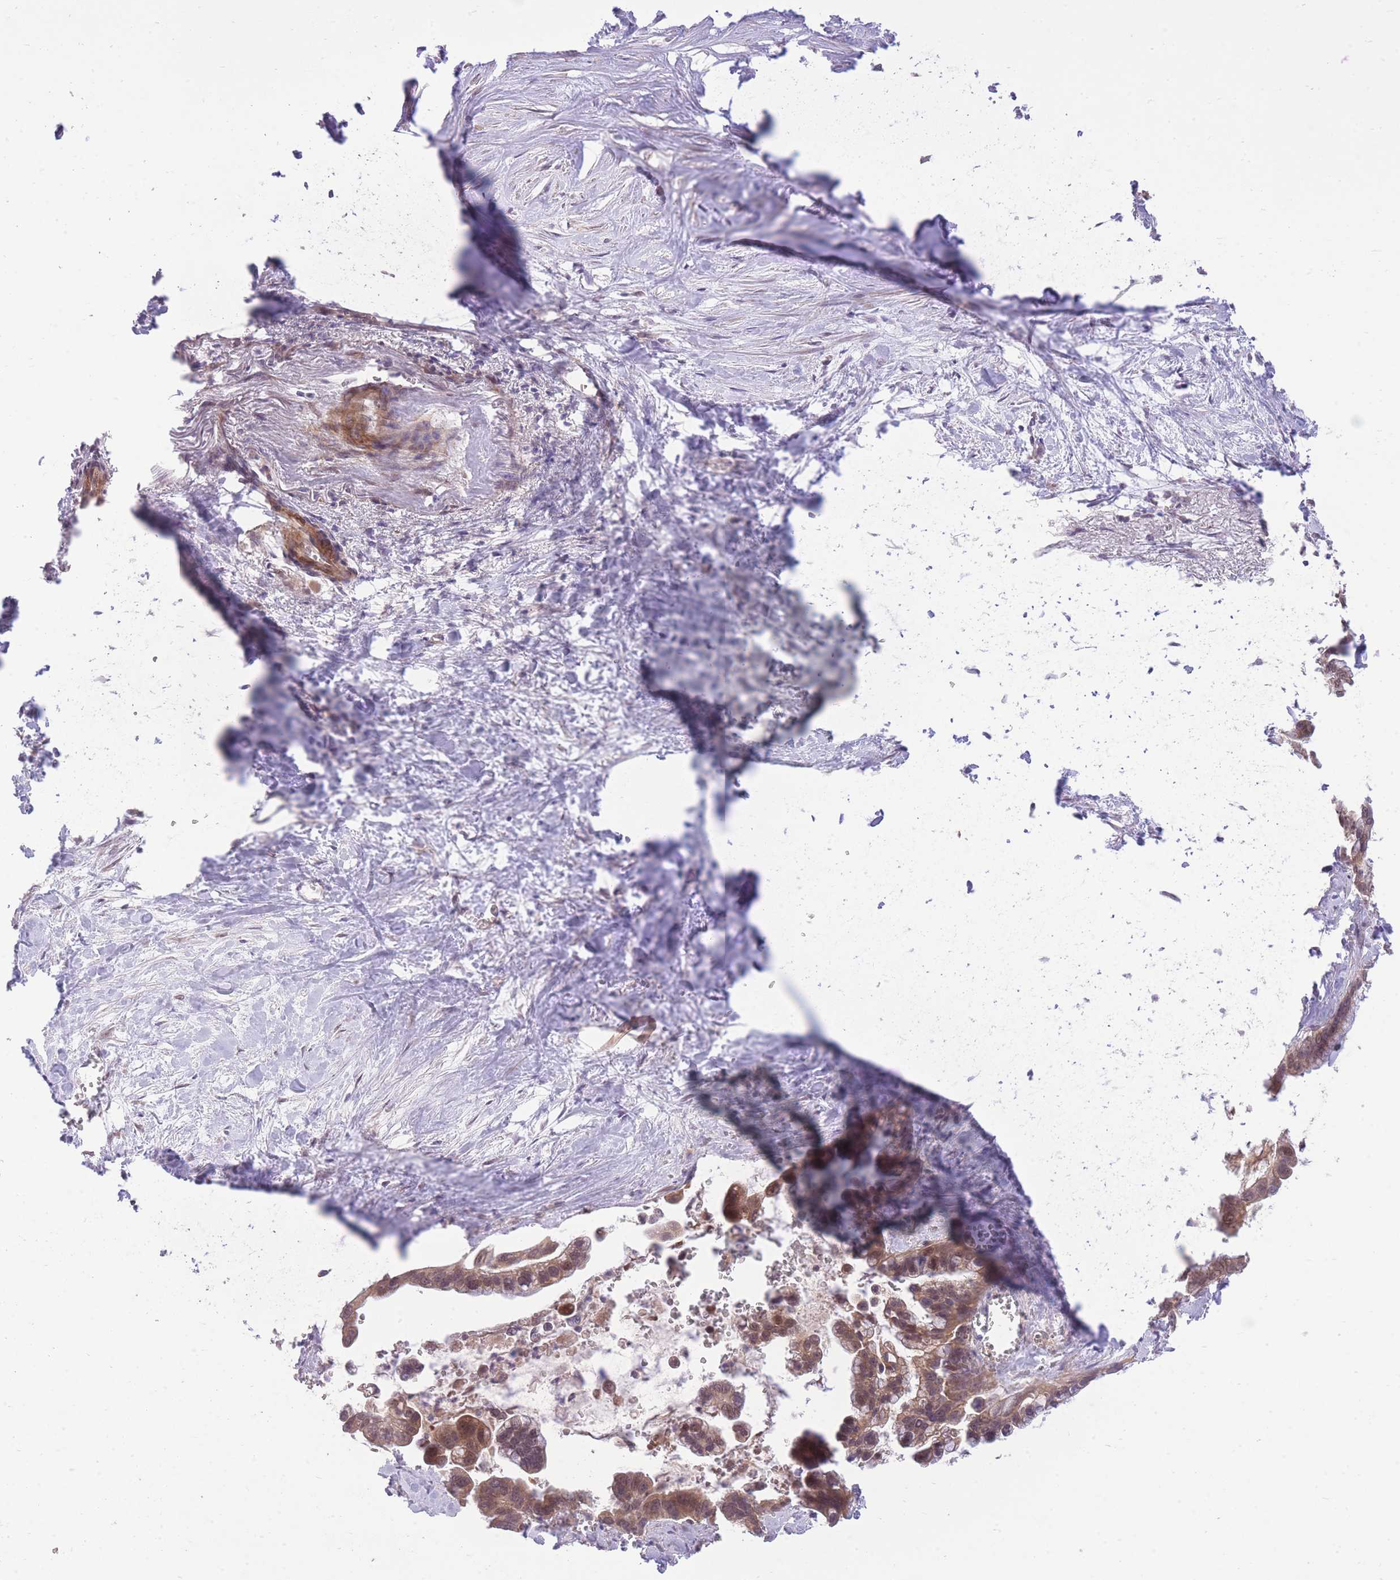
{"staining": {"intensity": "weak", "quantity": ">75%", "location": "cytoplasmic/membranous,nuclear"}, "tissue": "pancreatic cancer", "cell_type": "Tumor cells", "image_type": "cancer", "snomed": [{"axis": "morphology", "description": "Adenocarcinoma, NOS"}, {"axis": "topography", "description": "Pancreas"}], "caption": "Approximately >75% of tumor cells in human adenocarcinoma (pancreatic) demonstrate weak cytoplasmic/membranous and nuclear protein positivity as visualized by brown immunohistochemical staining.", "gene": "ELOA2", "patient": {"sex": "male", "age": 61}}